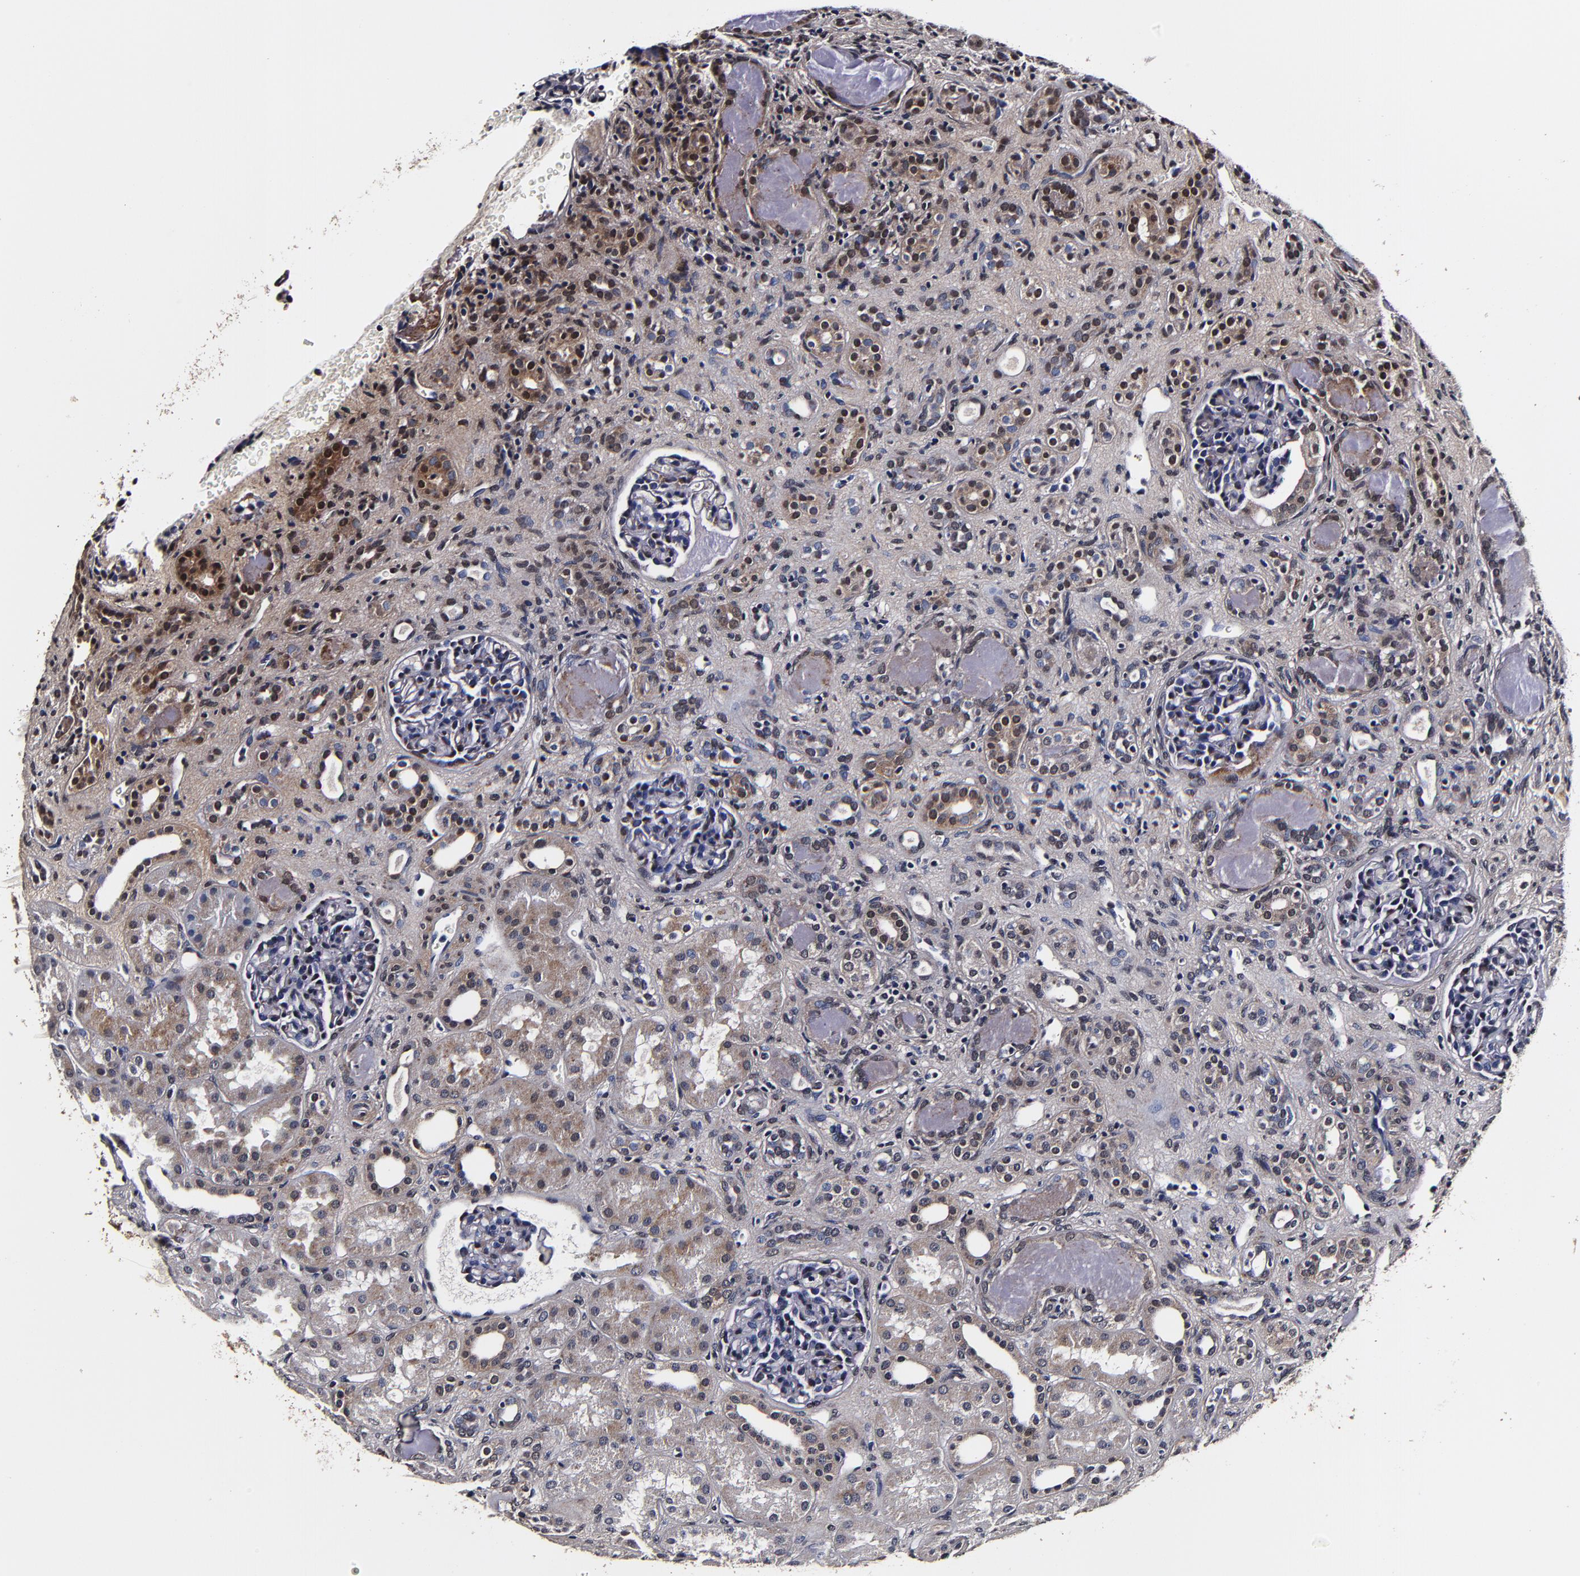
{"staining": {"intensity": "moderate", "quantity": ">75%", "location": "cytoplasmic/membranous"}, "tissue": "kidney", "cell_type": "Cells in glomeruli", "image_type": "normal", "snomed": [{"axis": "morphology", "description": "Normal tissue, NOS"}, {"axis": "topography", "description": "Kidney"}], "caption": "Immunohistochemical staining of unremarkable kidney reveals moderate cytoplasmic/membranous protein positivity in about >75% of cells in glomeruli. (DAB (3,3'-diaminobenzidine) IHC, brown staining for protein, blue staining for nuclei).", "gene": "MMP15", "patient": {"sex": "male", "age": 7}}